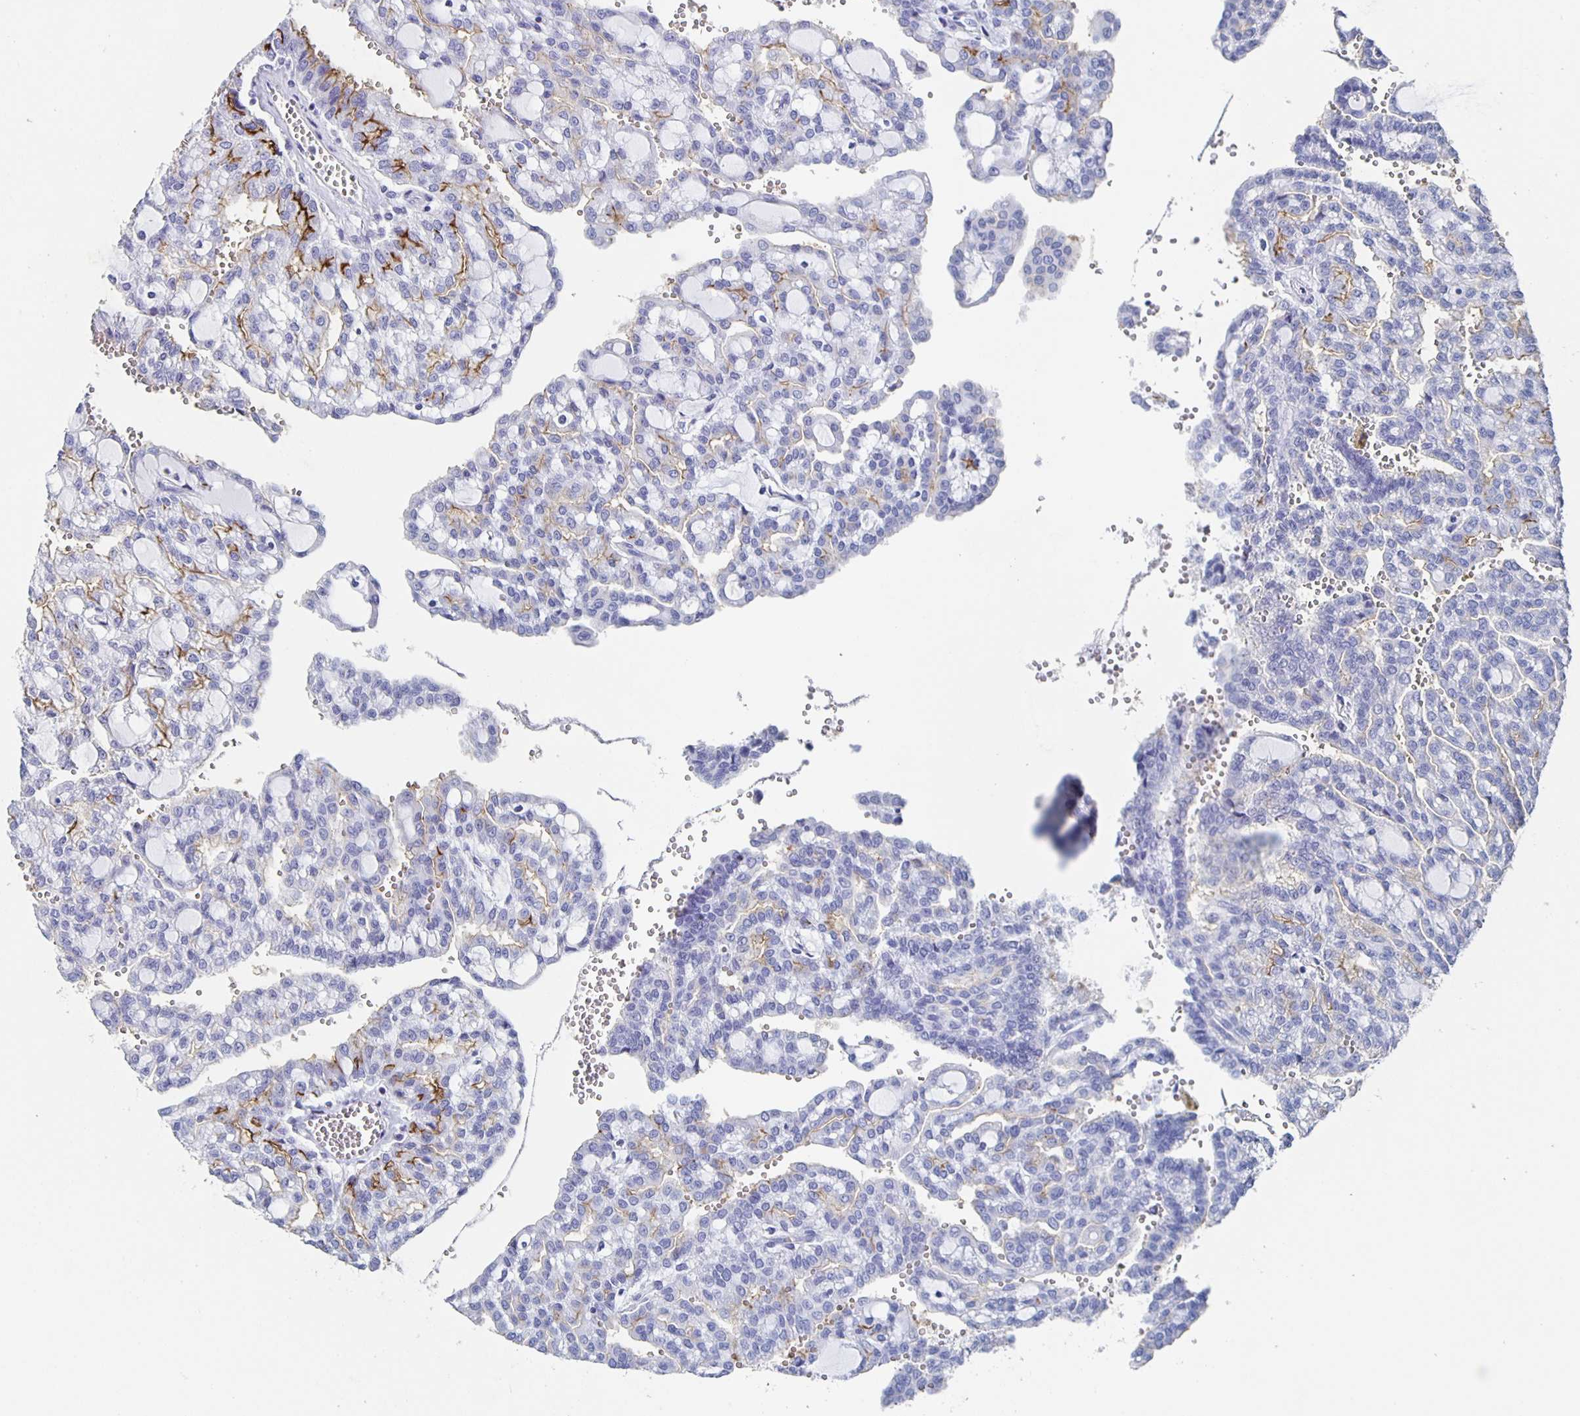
{"staining": {"intensity": "moderate", "quantity": "<25%", "location": "cytoplasmic/membranous"}, "tissue": "renal cancer", "cell_type": "Tumor cells", "image_type": "cancer", "snomed": [{"axis": "morphology", "description": "Adenocarcinoma, NOS"}, {"axis": "topography", "description": "Kidney"}], "caption": "Immunohistochemistry (IHC) of renal cancer shows low levels of moderate cytoplasmic/membranous expression in approximately <25% of tumor cells. (DAB (3,3'-diaminobenzidine) IHC with brightfield microscopy, high magnification).", "gene": "SLC34A2", "patient": {"sex": "male", "age": 63}}